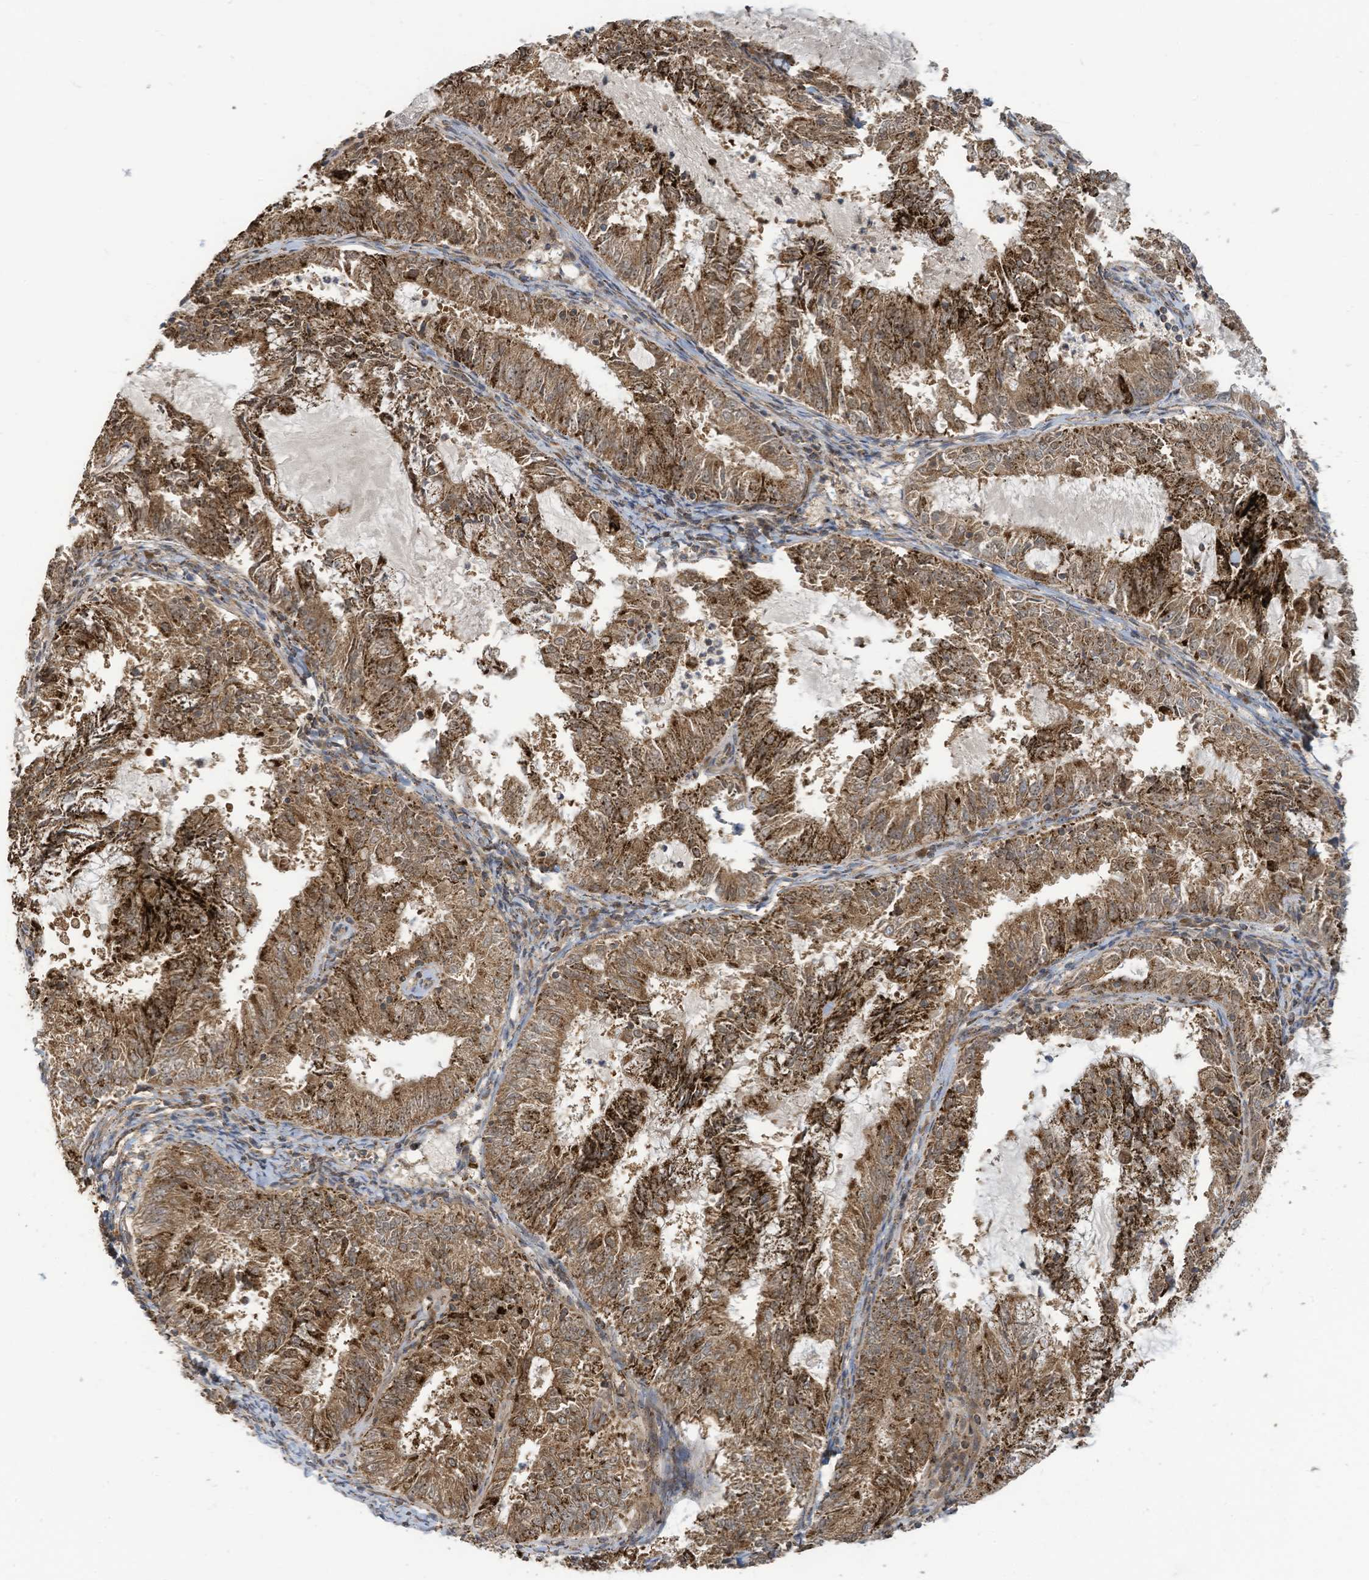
{"staining": {"intensity": "strong", "quantity": ">75%", "location": "cytoplasmic/membranous"}, "tissue": "endometrial cancer", "cell_type": "Tumor cells", "image_type": "cancer", "snomed": [{"axis": "morphology", "description": "Adenocarcinoma, NOS"}, {"axis": "topography", "description": "Endometrium"}], "caption": "Protein expression analysis of endometrial cancer (adenocarcinoma) displays strong cytoplasmic/membranous expression in approximately >75% of tumor cells. Immunohistochemistry (ihc) stains the protein in brown and the nuclei are stained blue.", "gene": "COX10", "patient": {"sex": "female", "age": 57}}